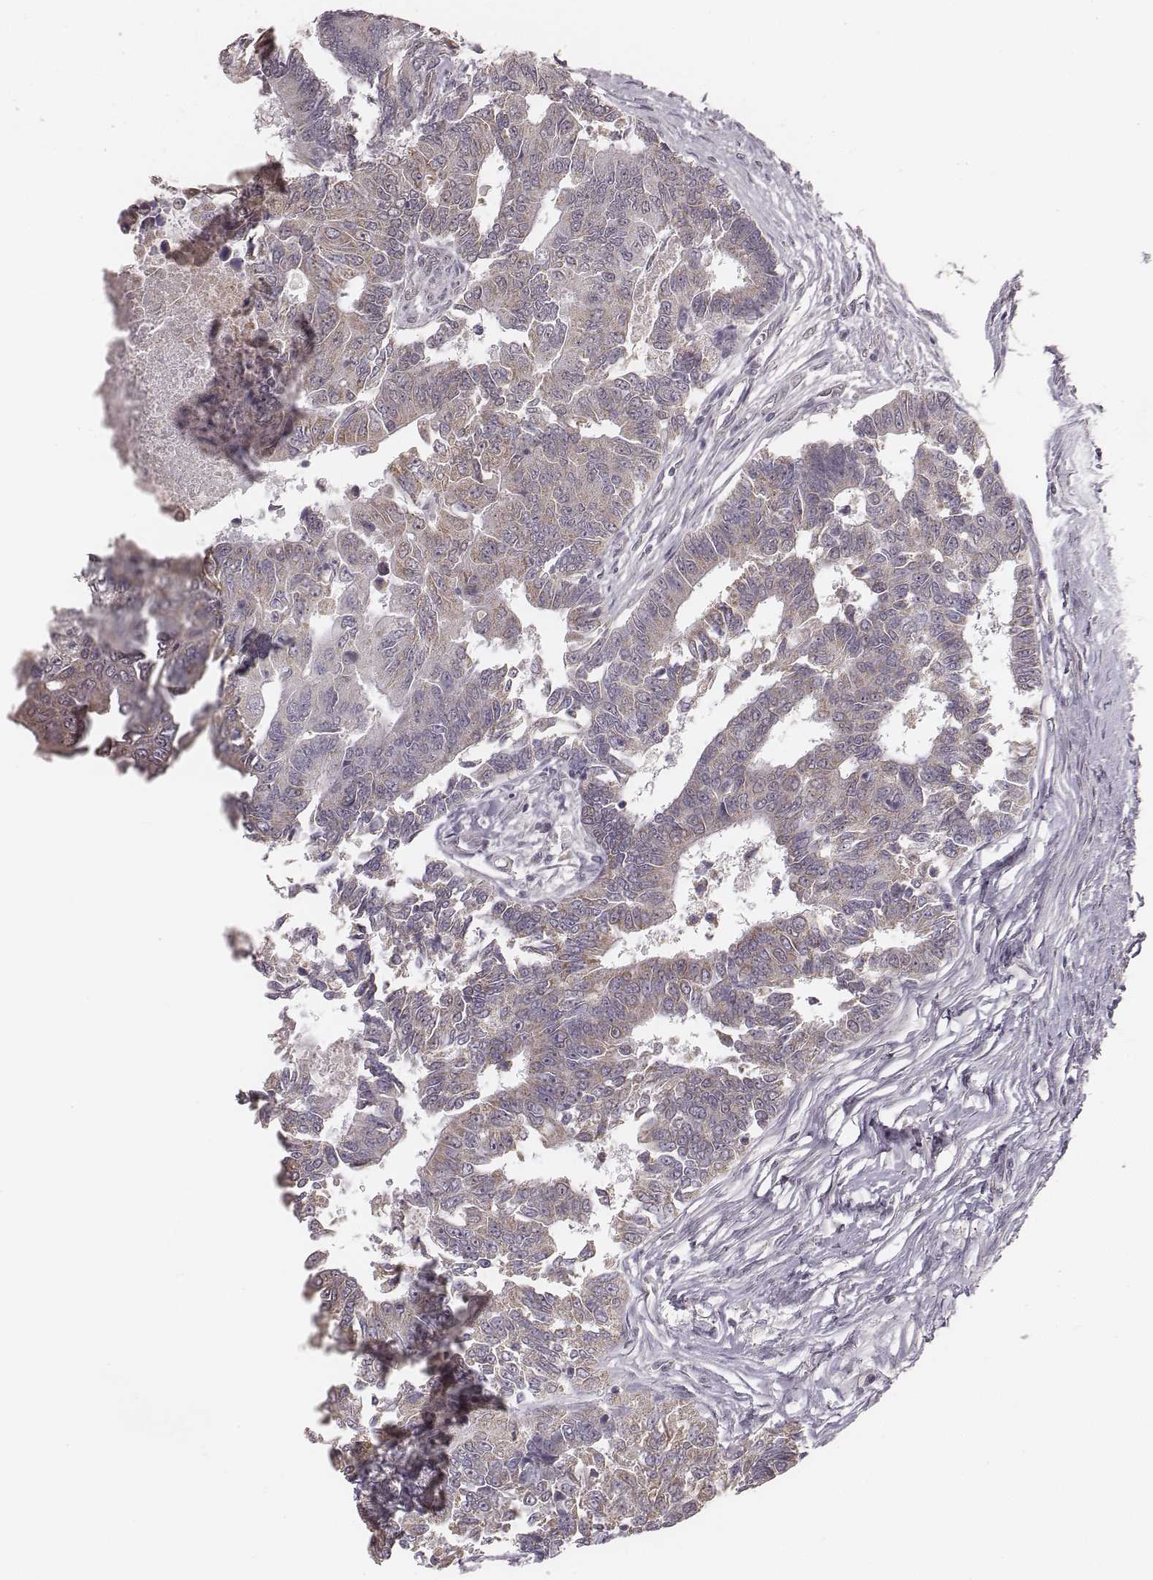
{"staining": {"intensity": "moderate", "quantity": "<25%", "location": "cytoplasmic/membranous"}, "tissue": "colorectal cancer", "cell_type": "Tumor cells", "image_type": "cancer", "snomed": [{"axis": "morphology", "description": "Adenocarcinoma, NOS"}, {"axis": "topography", "description": "Colon"}], "caption": "Immunohistochemistry image of human adenocarcinoma (colorectal) stained for a protein (brown), which reveals low levels of moderate cytoplasmic/membranous positivity in approximately <25% of tumor cells.", "gene": "SLC7A4", "patient": {"sex": "female", "age": 67}}